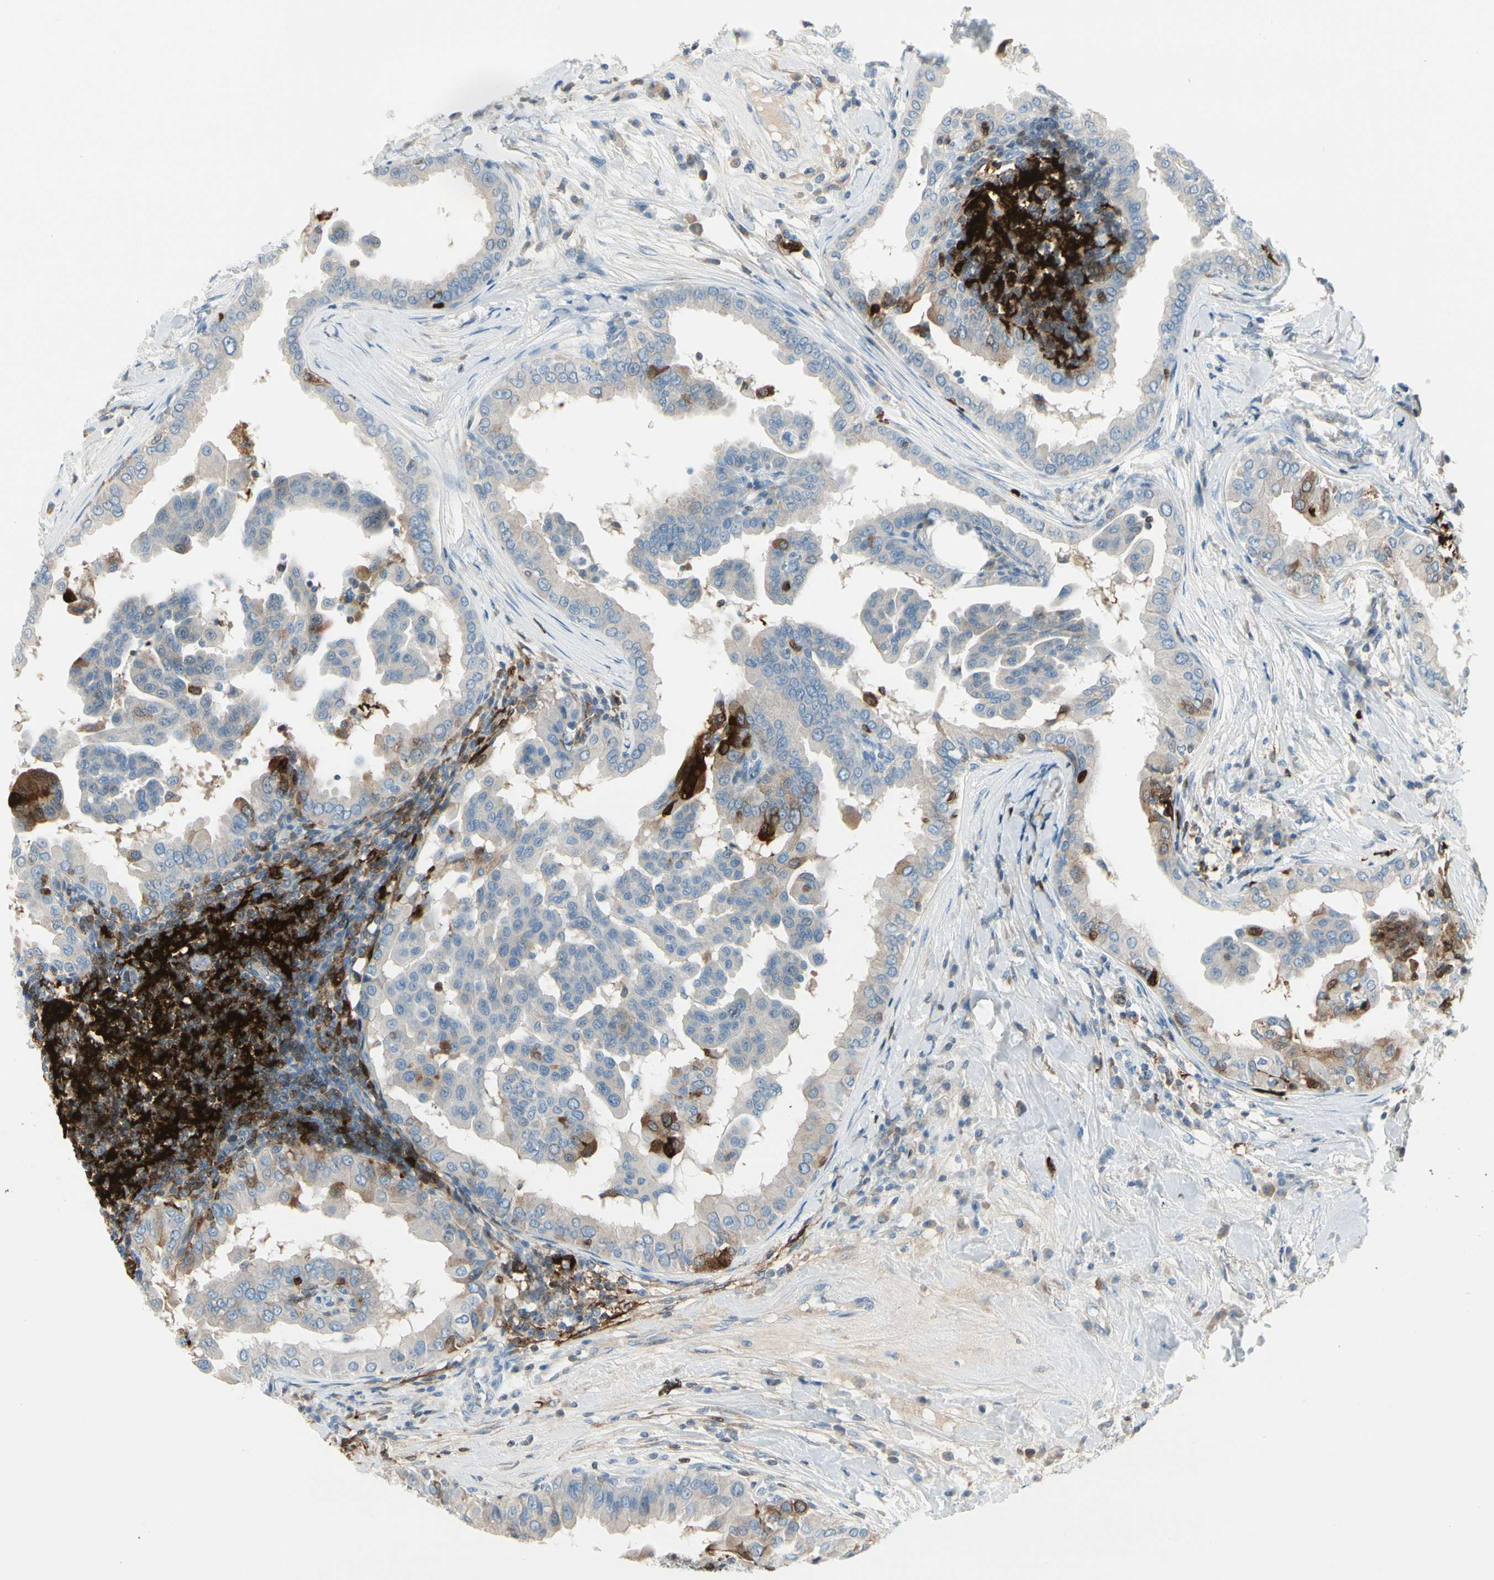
{"staining": {"intensity": "strong", "quantity": "<25%", "location": "cytoplasmic/membranous"}, "tissue": "thyroid cancer", "cell_type": "Tumor cells", "image_type": "cancer", "snomed": [{"axis": "morphology", "description": "Papillary adenocarcinoma, NOS"}, {"axis": "topography", "description": "Thyroid gland"}], "caption": "High-power microscopy captured an IHC histopathology image of thyroid papillary adenocarcinoma, revealing strong cytoplasmic/membranous staining in about <25% of tumor cells.", "gene": "TRAF1", "patient": {"sex": "male", "age": 33}}